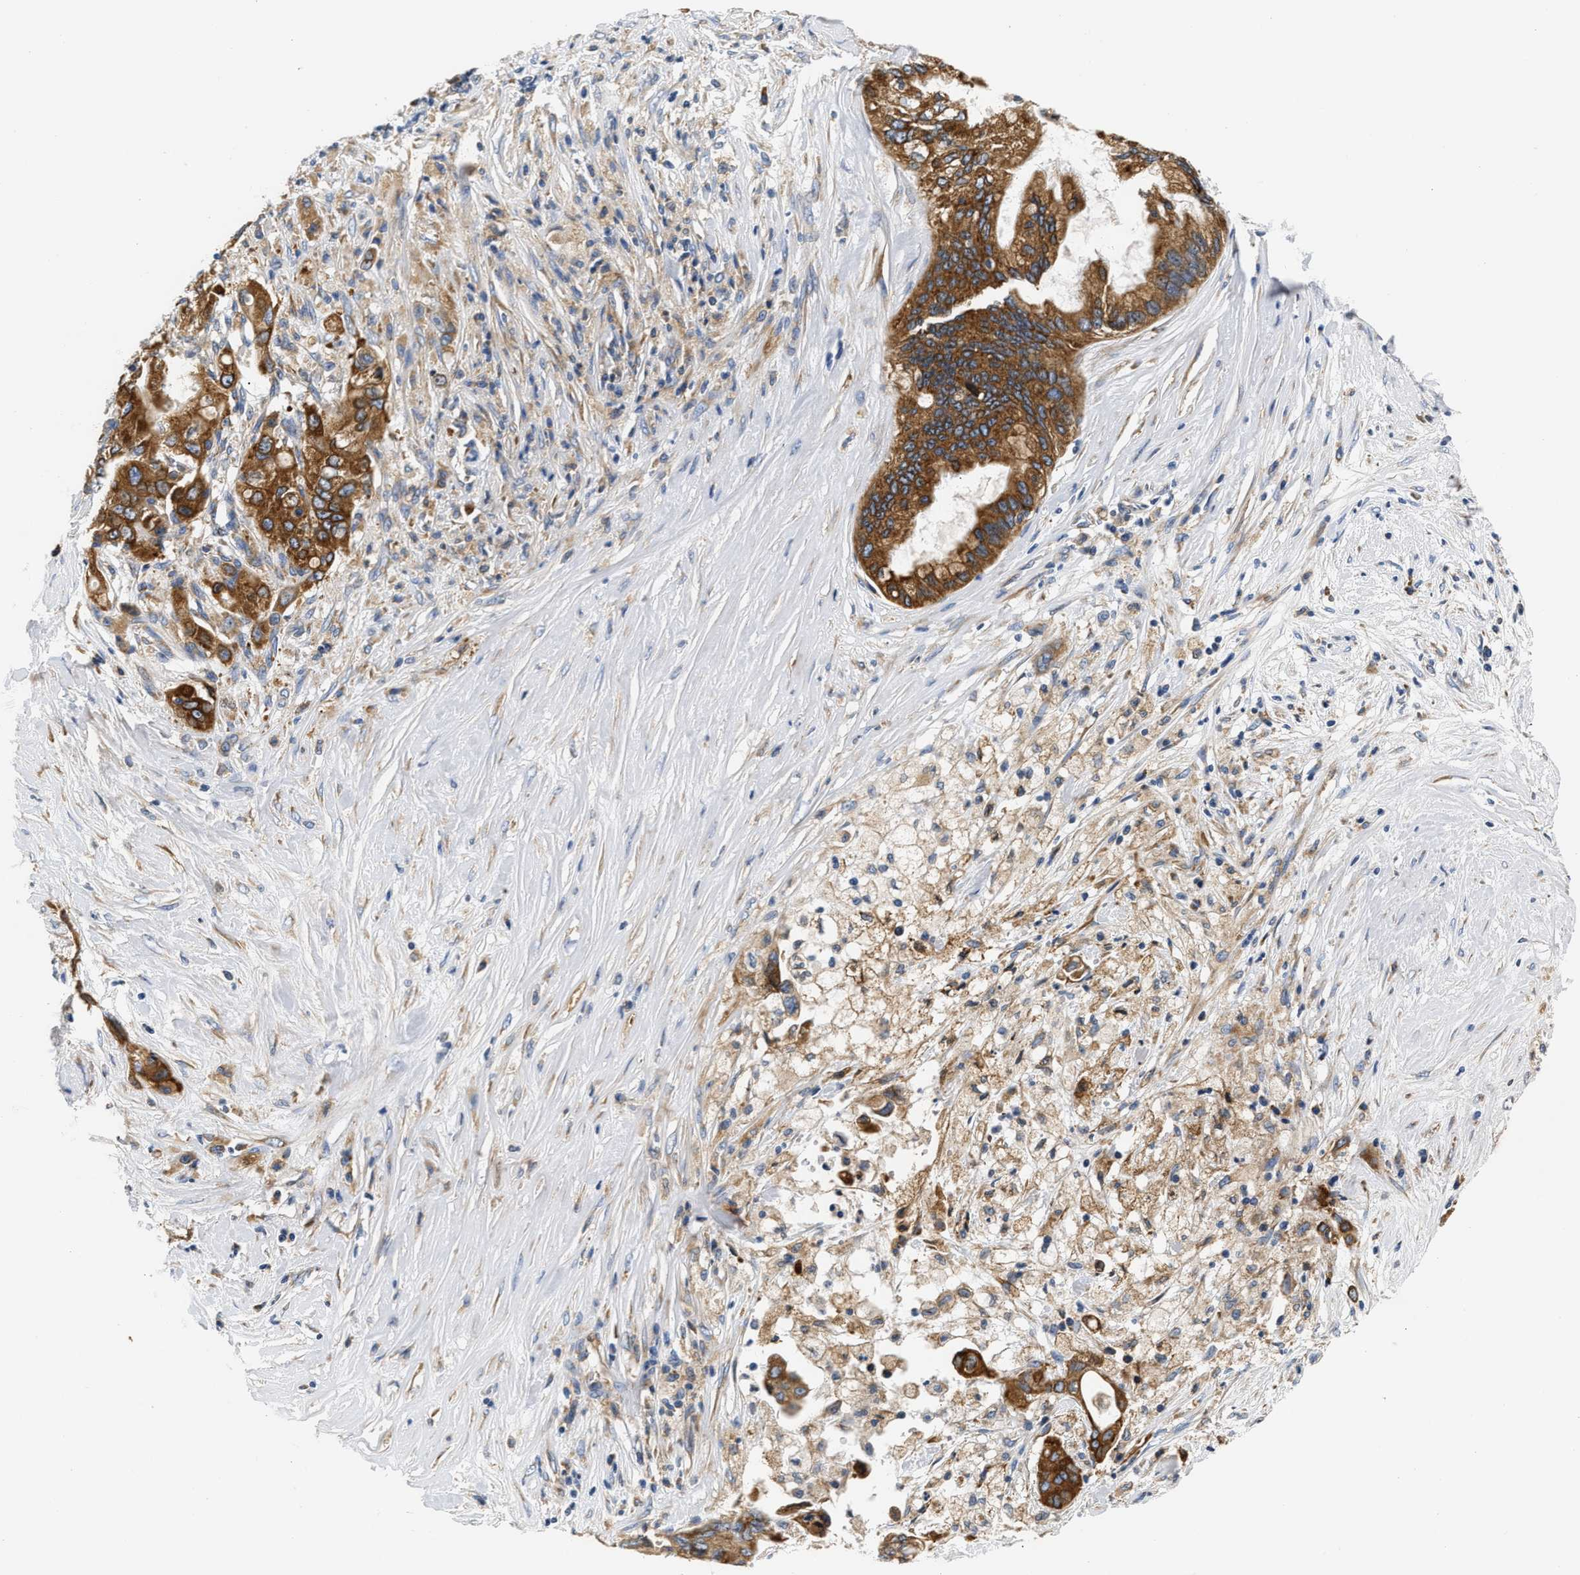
{"staining": {"intensity": "strong", "quantity": ">75%", "location": "cytoplasmic/membranous"}, "tissue": "pancreatic cancer", "cell_type": "Tumor cells", "image_type": "cancer", "snomed": [{"axis": "morphology", "description": "Adenocarcinoma, NOS"}, {"axis": "topography", "description": "Pancreas"}], "caption": "Immunohistochemical staining of human pancreatic adenocarcinoma demonstrates high levels of strong cytoplasmic/membranous protein staining in approximately >75% of tumor cells.", "gene": "HDHD3", "patient": {"sex": "female", "age": 73}}